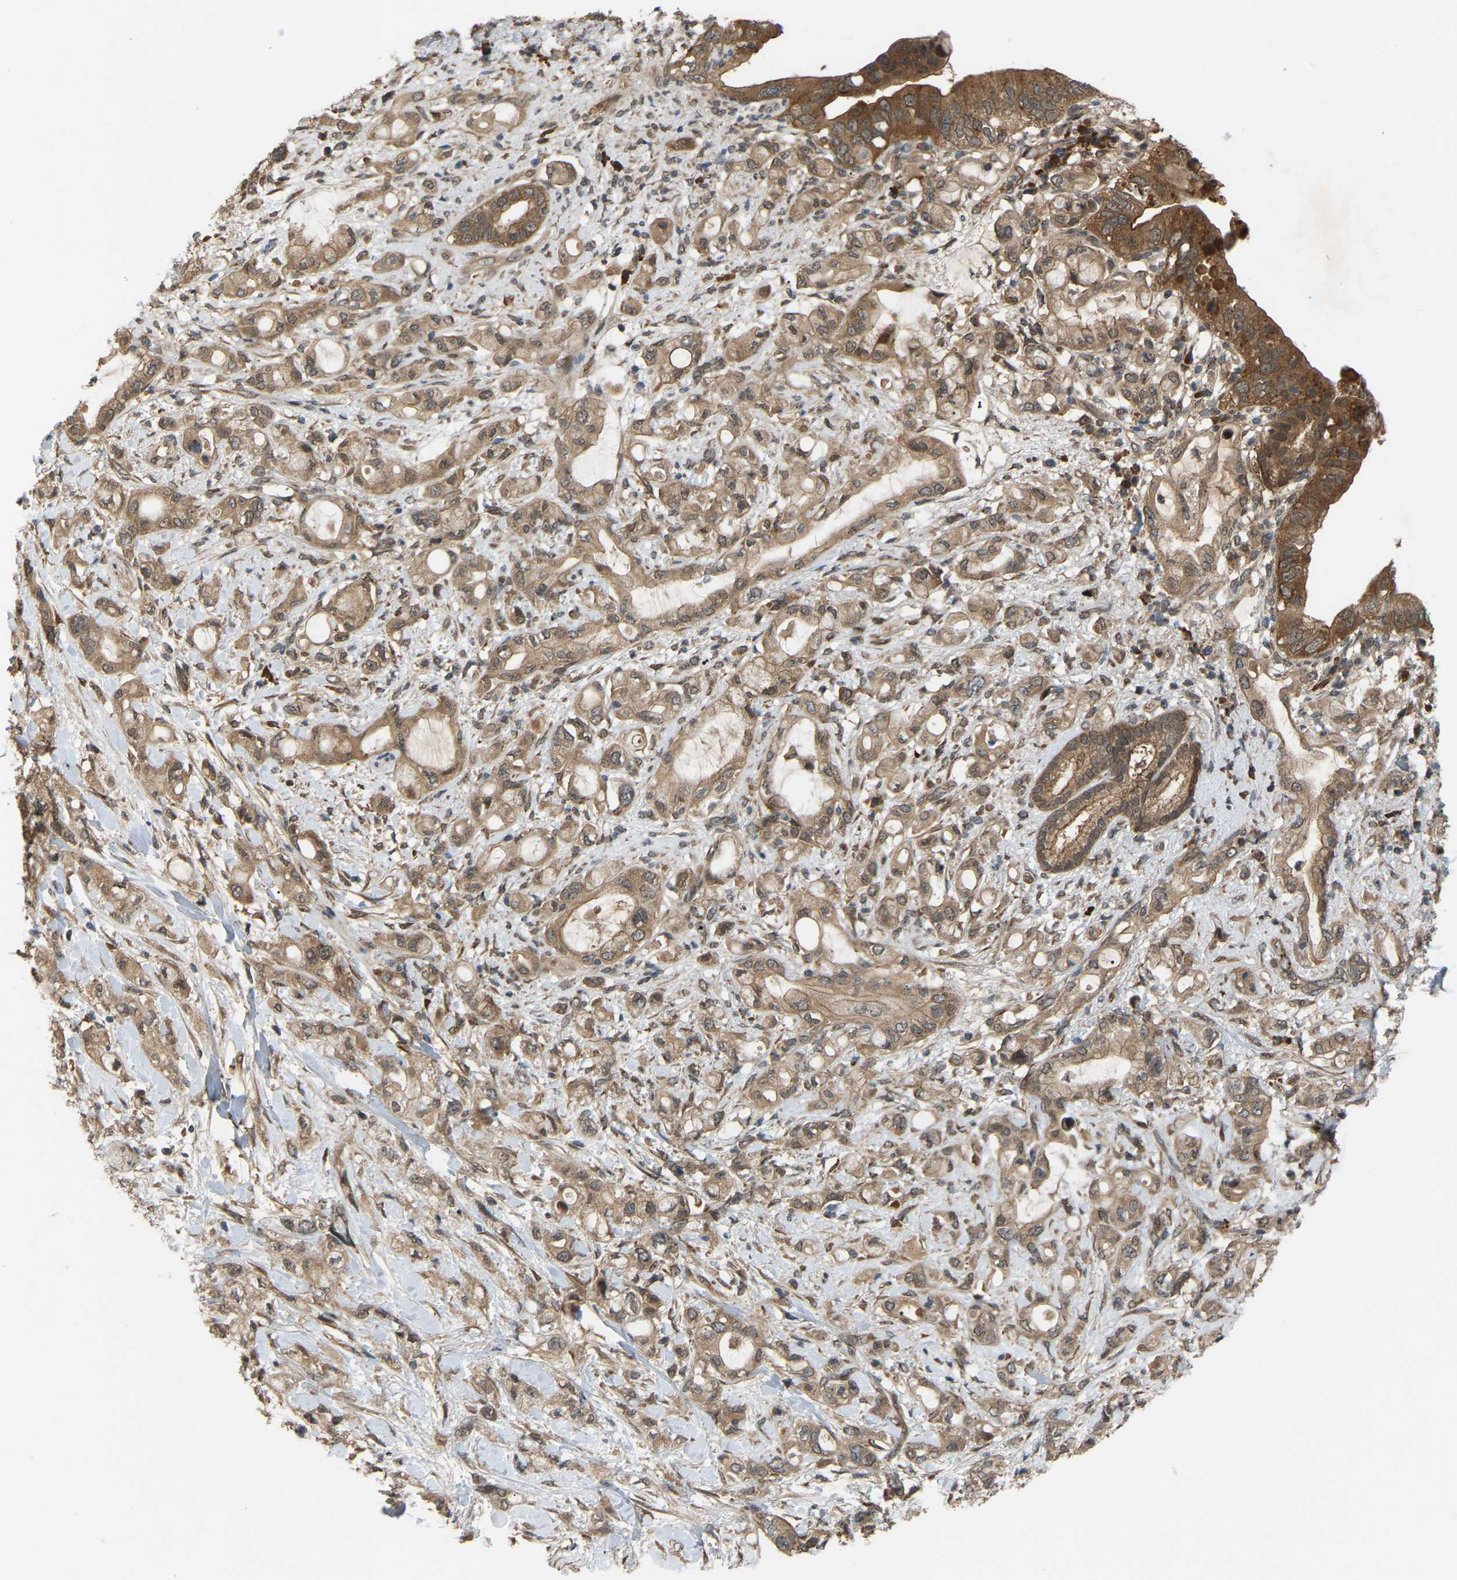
{"staining": {"intensity": "moderate", "quantity": ">75%", "location": "cytoplasmic/membranous"}, "tissue": "pancreatic cancer", "cell_type": "Tumor cells", "image_type": "cancer", "snomed": [{"axis": "morphology", "description": "Adenocarcinoma, NOS"}, {"axis": "topography", "description": "Pancreas"}], "caption": "IHC staining of pancreatic cancer (adenocarcinoma), which reveals medium levels of moderate cytoplasmic/membranous positivity in about >75% of tumor cells indicating moderate cytoplasmic/membranous protein positivity. The staining was performed using DAB (brown) for protein detection and nuclei were counterstained in hematoxylin (blue).", "gene": "CROT", "patient": {"sex": "female", "age": 56}}